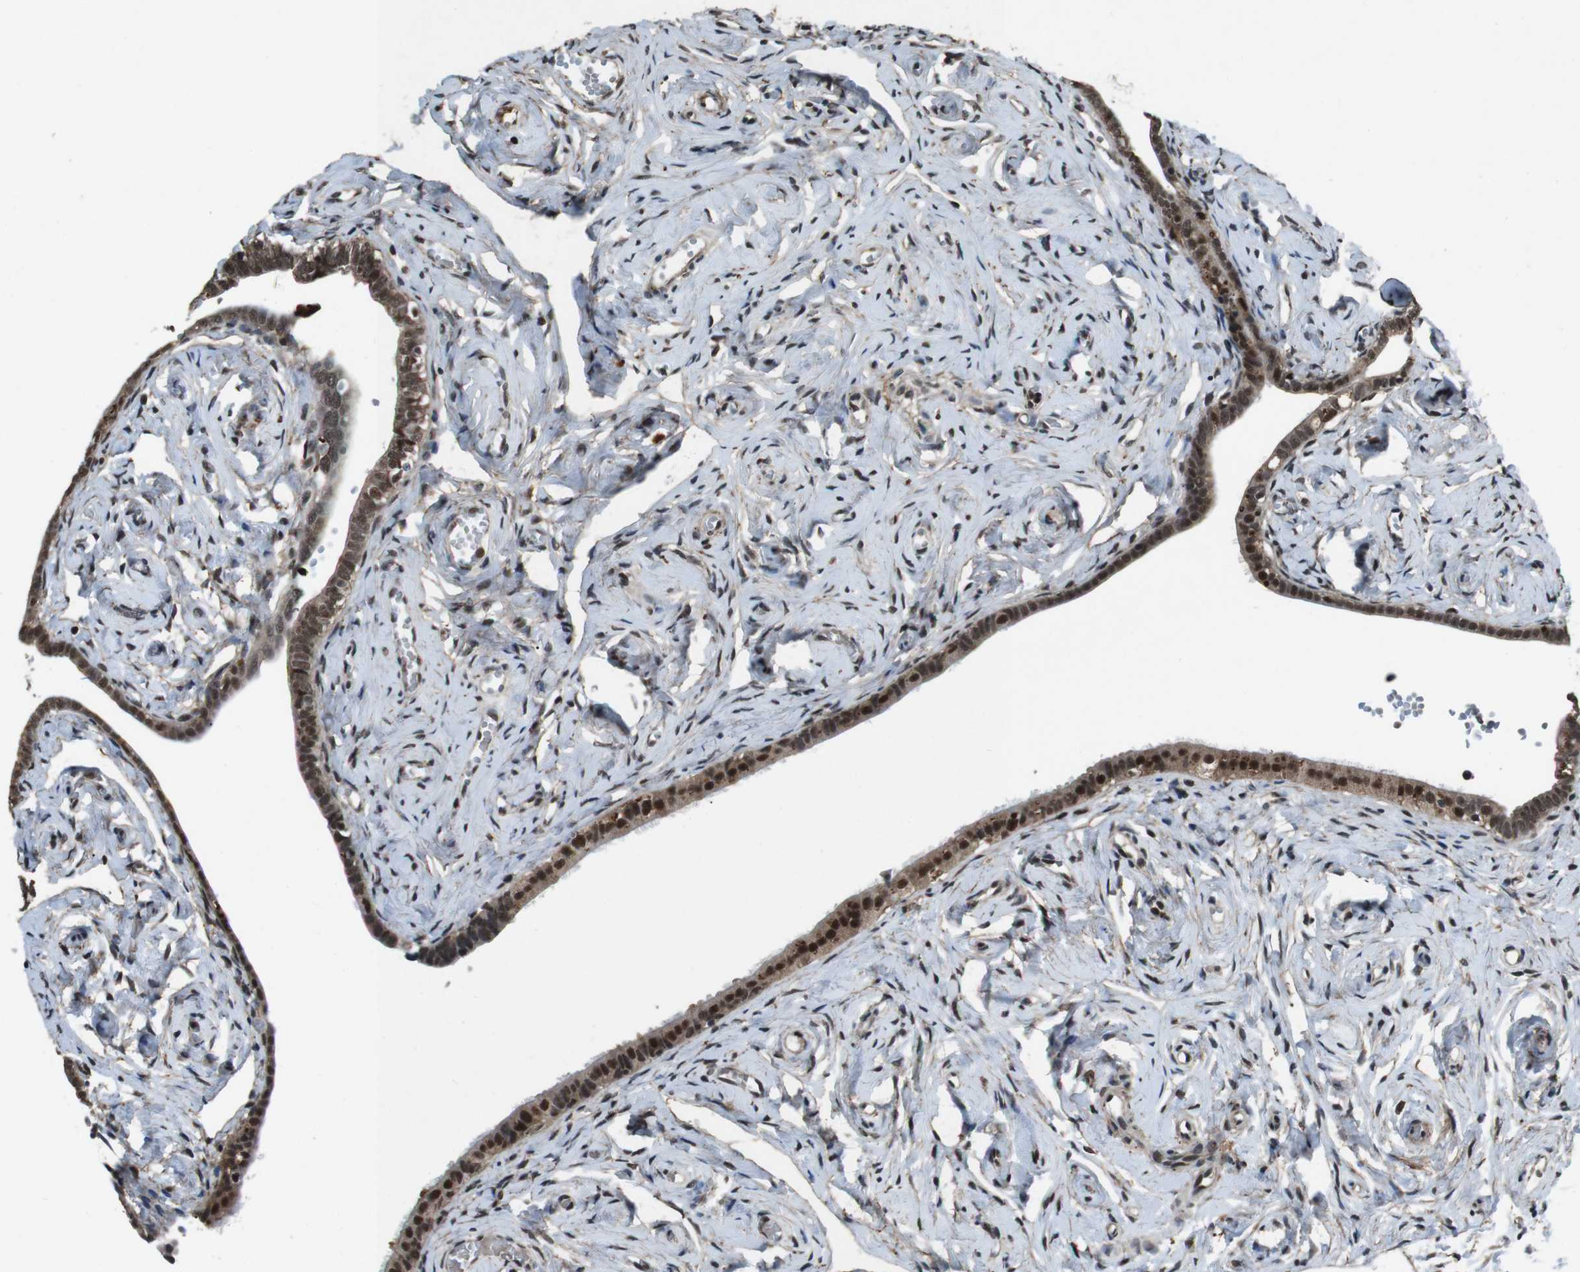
{"staining": {"intensity": "strong", "quantity": ">75%", "location": "cytoplasmic/membranous,nuclear"}, "tissue": "fallopian tube", "cell_type": "Glandular cells", "image_type": "normal", "snomed": [{"axis": "morphology", "description": "Normal tissue, NOS"}, {"axis": "topography", "description": "Fallopian tube"}], "caption": "Protein staining of benign fallopian tube demonstrates strong cytoplasmic/membranous,nuclear positivity in about >75% of glandular cells. (DAB (3,3'-diaminobenzidine) = brown stain, brightfield microscopy at high magnification).", "gene": "NR4A2", "patient": {"sex": "female", "age": 71}}